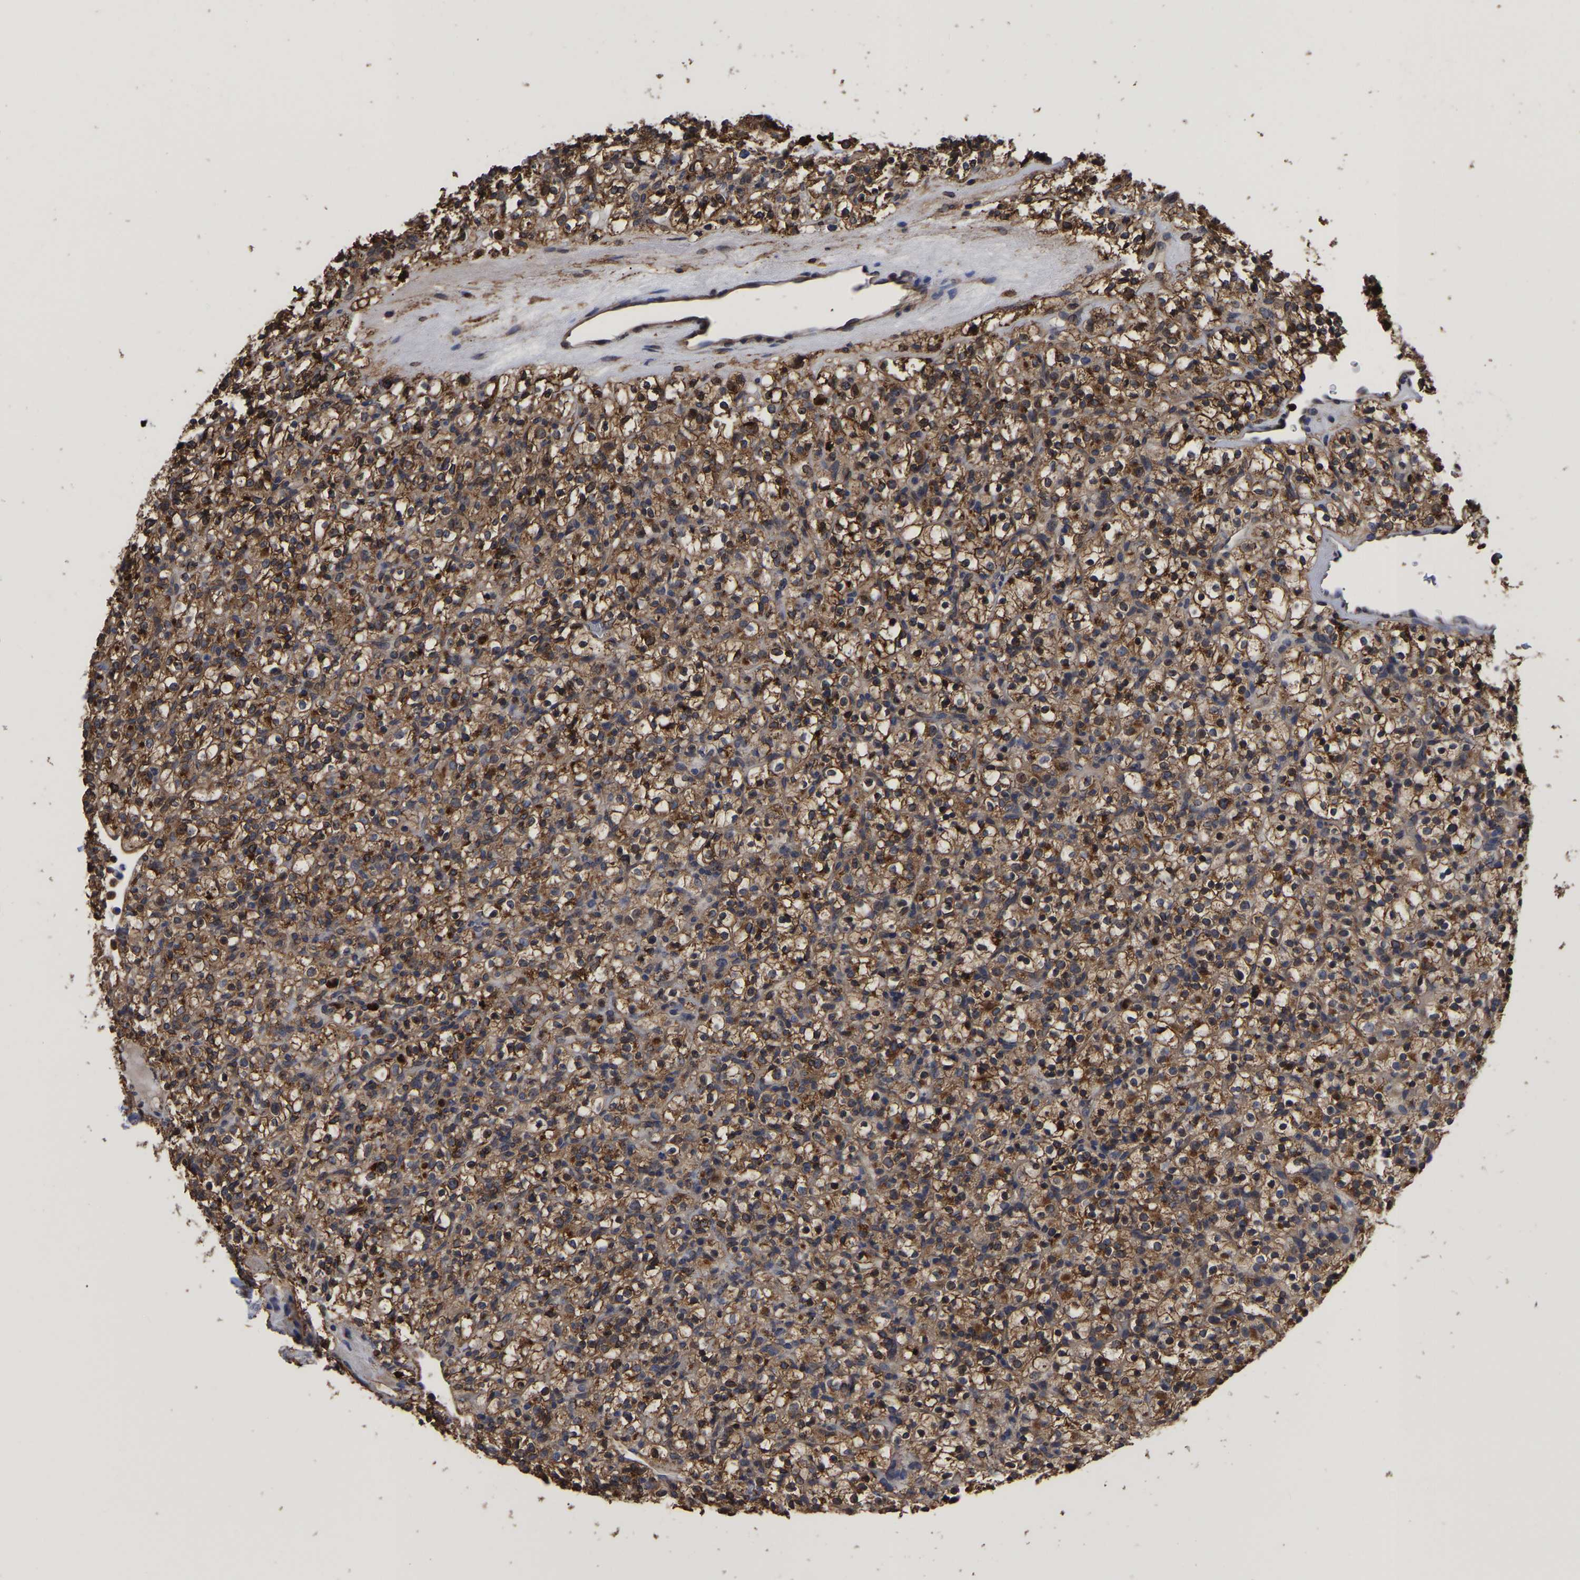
{"staining": {"intensity": "strong", "quantity": ">75%", "location": "cytoplasmic/membranous"}, "tissue": "renal cancer", "cell_type": "Tumor cells", "image_type": "cancer", "snomed": [{"axis": "morphology", "description": "Normal tissue, NOS"}, {"axis": "morphology", "description": "Adenocarcinoma, NOS"}, {"axis": "topography", "description": "Kidney"}], "caption": "DAB immunohistochemical staining of renal adenocarcinoma demonstrates strong cytoplasmic/membranous protein staining in about >75% of tumor cells.", "gene": "LIF", "patient": {"sex": "female", "age": 72}}